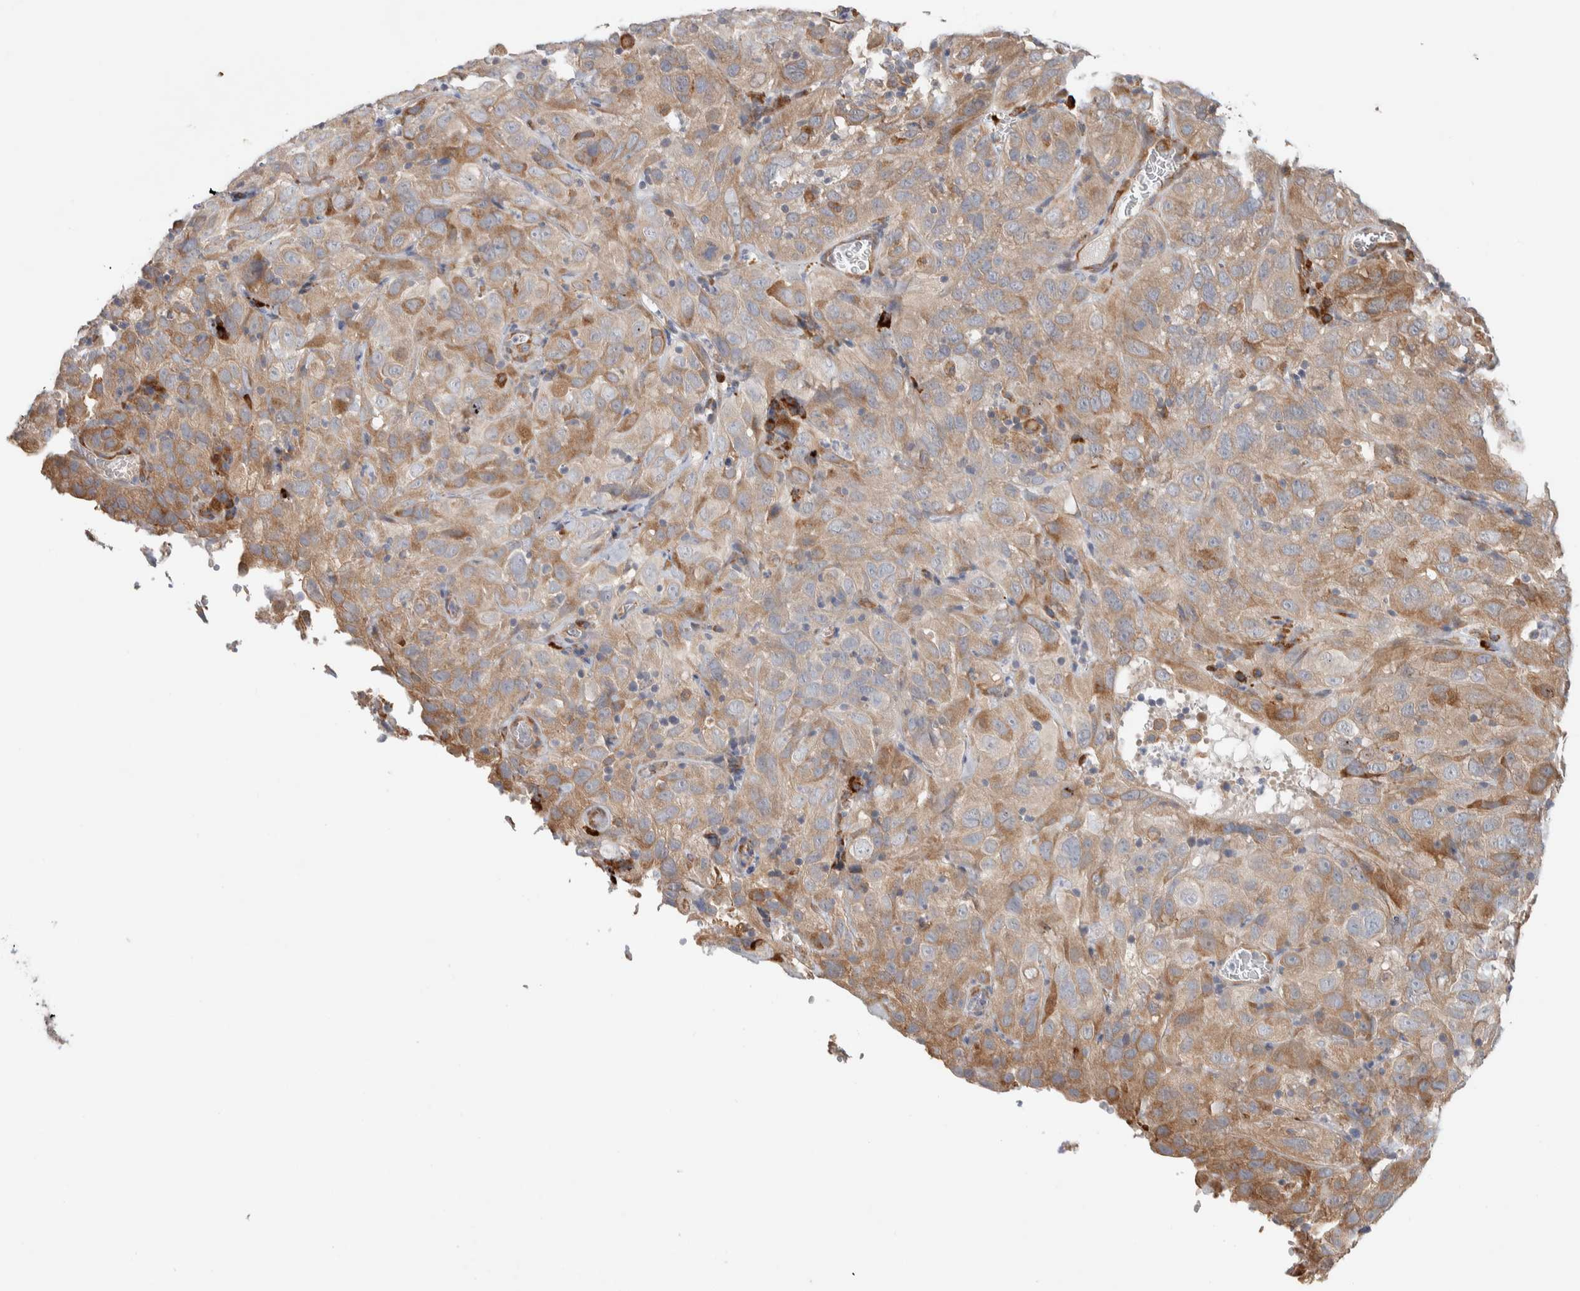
{"staining": {"intensity": "moderate", "quantity": "25%-75%", "location": "cytoplasmic/membranous"}, "tissue": "cervical cancer", "cell_type": "Tumor cells", "image_type": "cancer", "snomed": [{"axis": "morphology", "description": "Squamous cell carcinoma, NOS"}, {"axis": "topography", "description": "Cervix"}], "caption": "Immunohistochemical staining of cervical squamous cell carcinoma shows medium levels of moderate cytoplasmic/membranous protein positivity in about 25%-75% of tumor cells.", "gene": "ADCY8", "patient": {"sex": "female", "age": 32}}